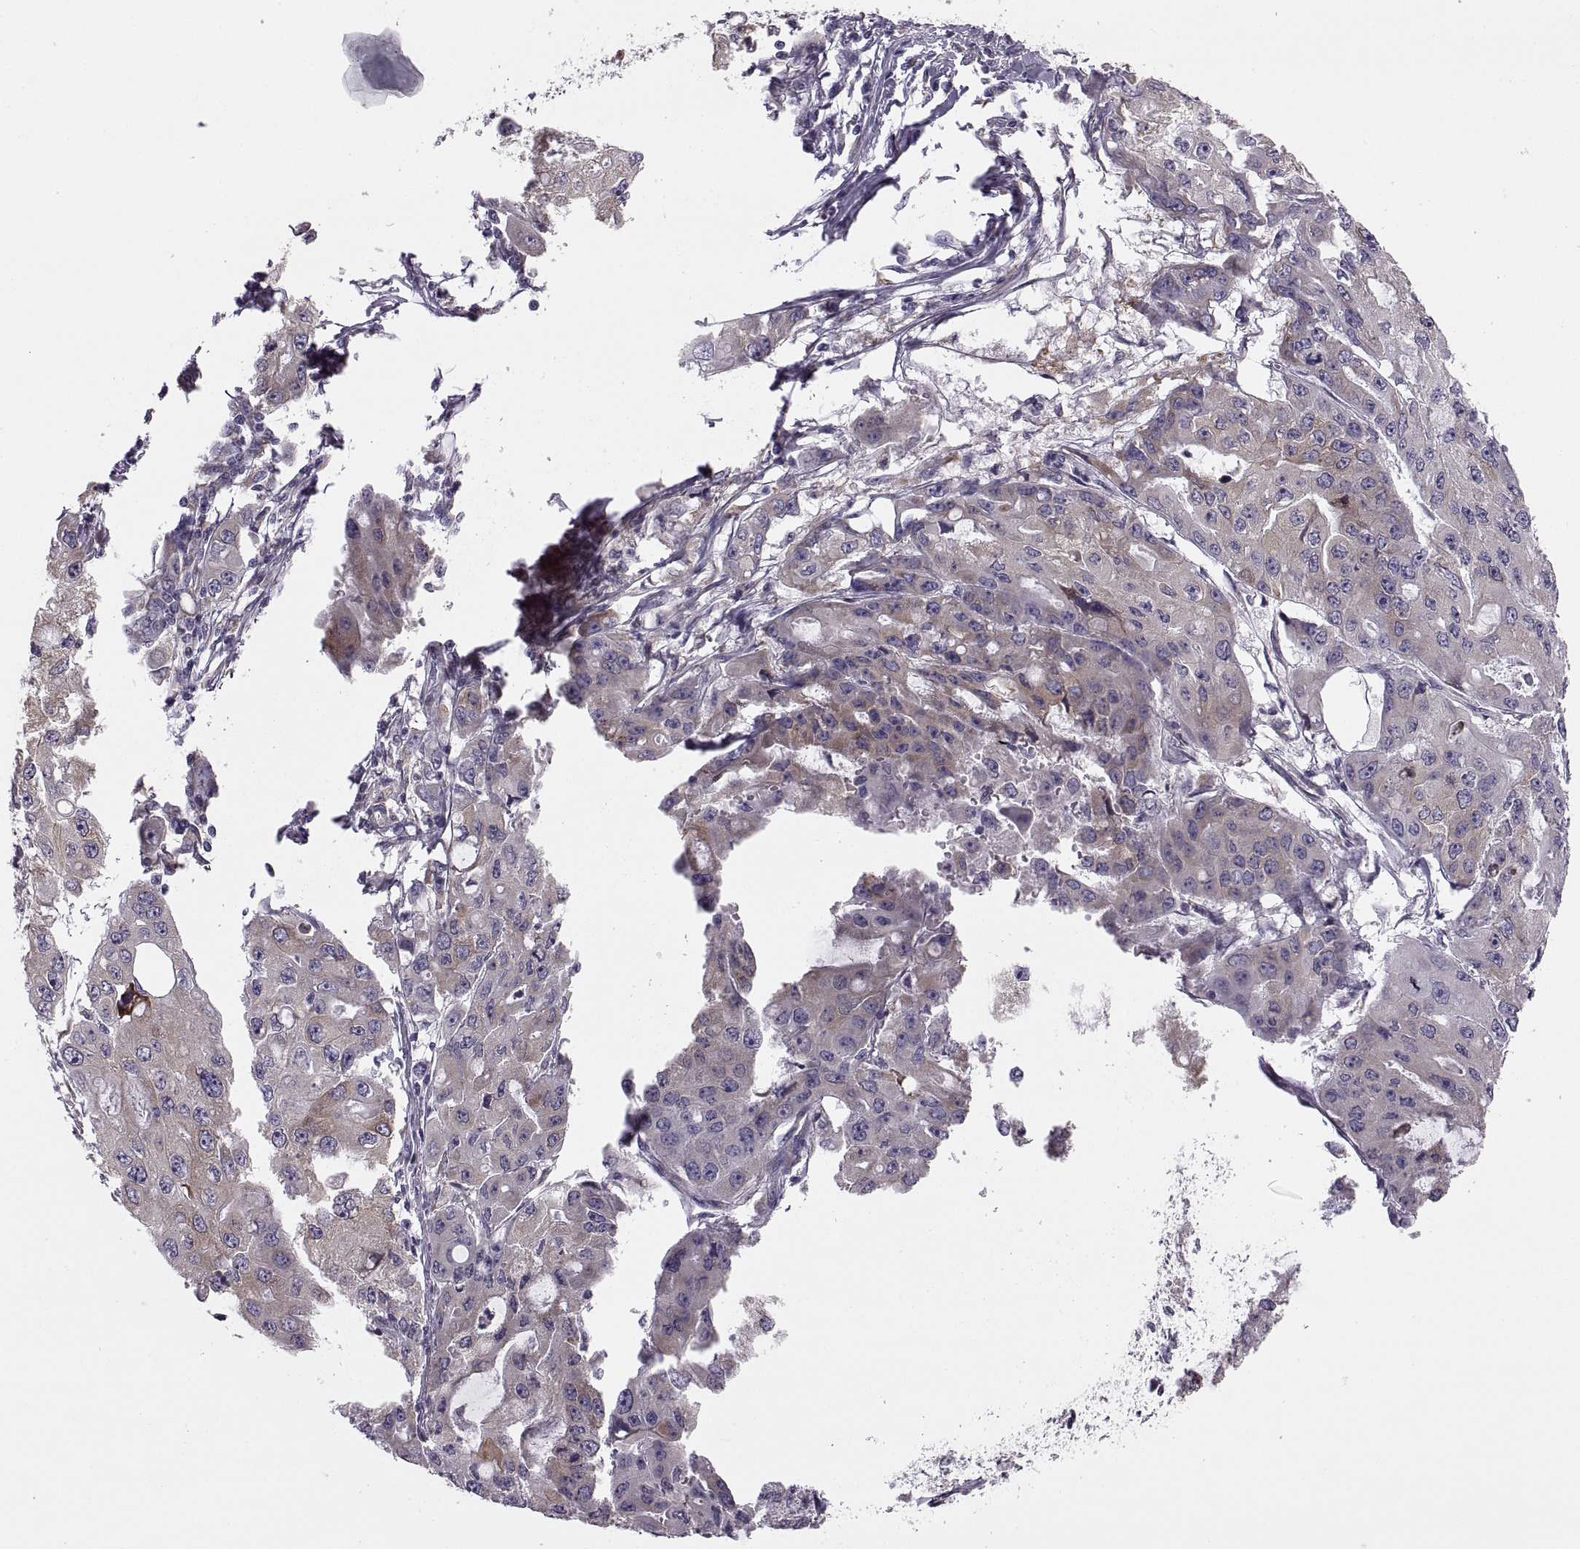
{"staining": {"intensity": "weak", "quantity": "25%-75%", "location": "cytoplasmic/membranous"}, "tissue": "ovarian cancer", "cell_type": "Tumor cells", "image_type": "cancer", "snomed": [{"axis": "morphology", "description": "Cystadenocarcinoma, serous, NOS"}, {"axis": "topography", "description": "Ovary"}], "caption": "IHC of human ovarian cancer displays low levels of weak cytoplasmic/membranous expression in about 25%-75% of tumor cells.", "gene": "LETM2", "patient": {"sex": "female", "age": 56}}